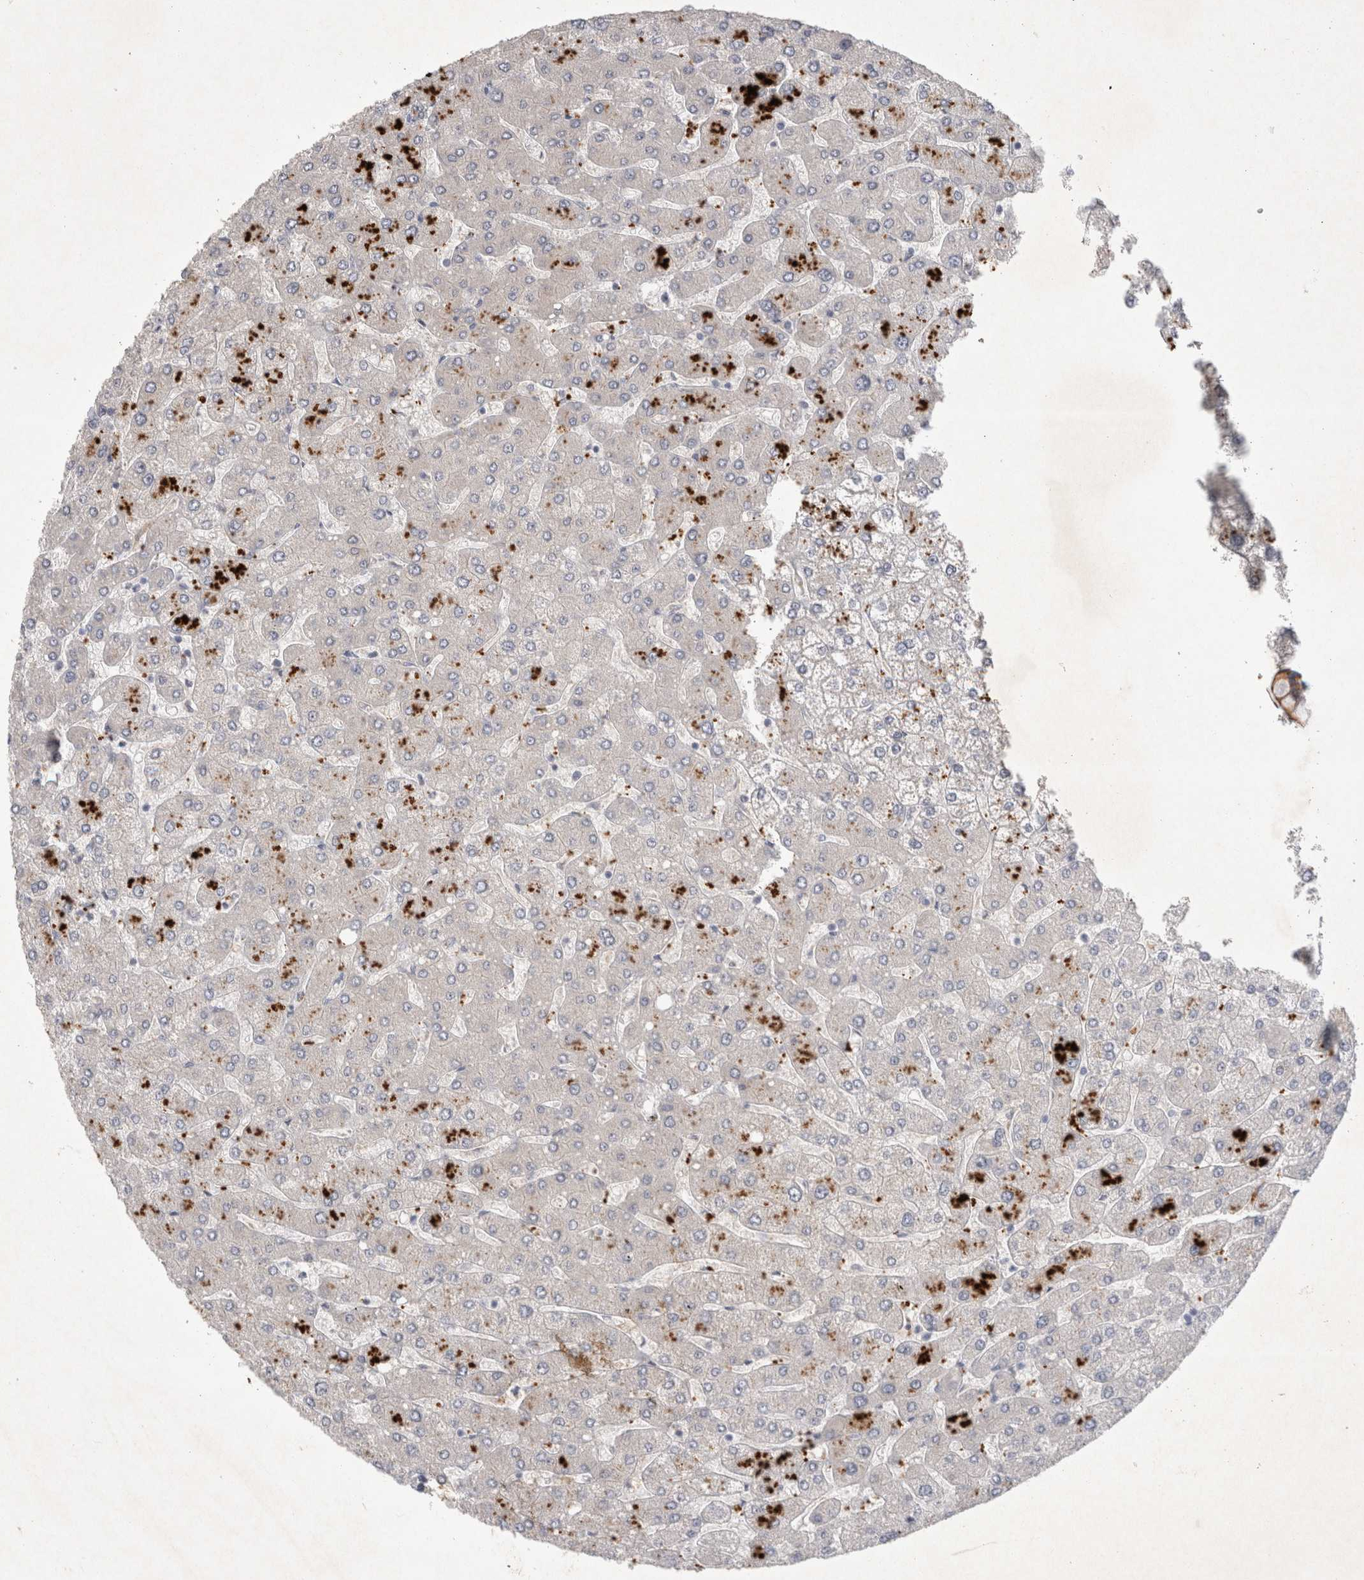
{"staining": {"intensity": "strong", "quantity": ">75%", "location": "cytoplasmic/membranous"}, "tissue": "liver", "cell_type": "Cholangiocytes", "image_type": "normal", "snomed": [{"axis": "morphology", "description": "Normal tissue, NOS"}, {"axis": "topography", "description": "Liver"}], "caption": "Immunohistochemical staining of normal liver exhibits high levels of strong cytoplasmic/membranous positivity in about >75% of cholangiocytes.", "gene": "BZW2", "patient": {"sex": "male", "age": 55}}